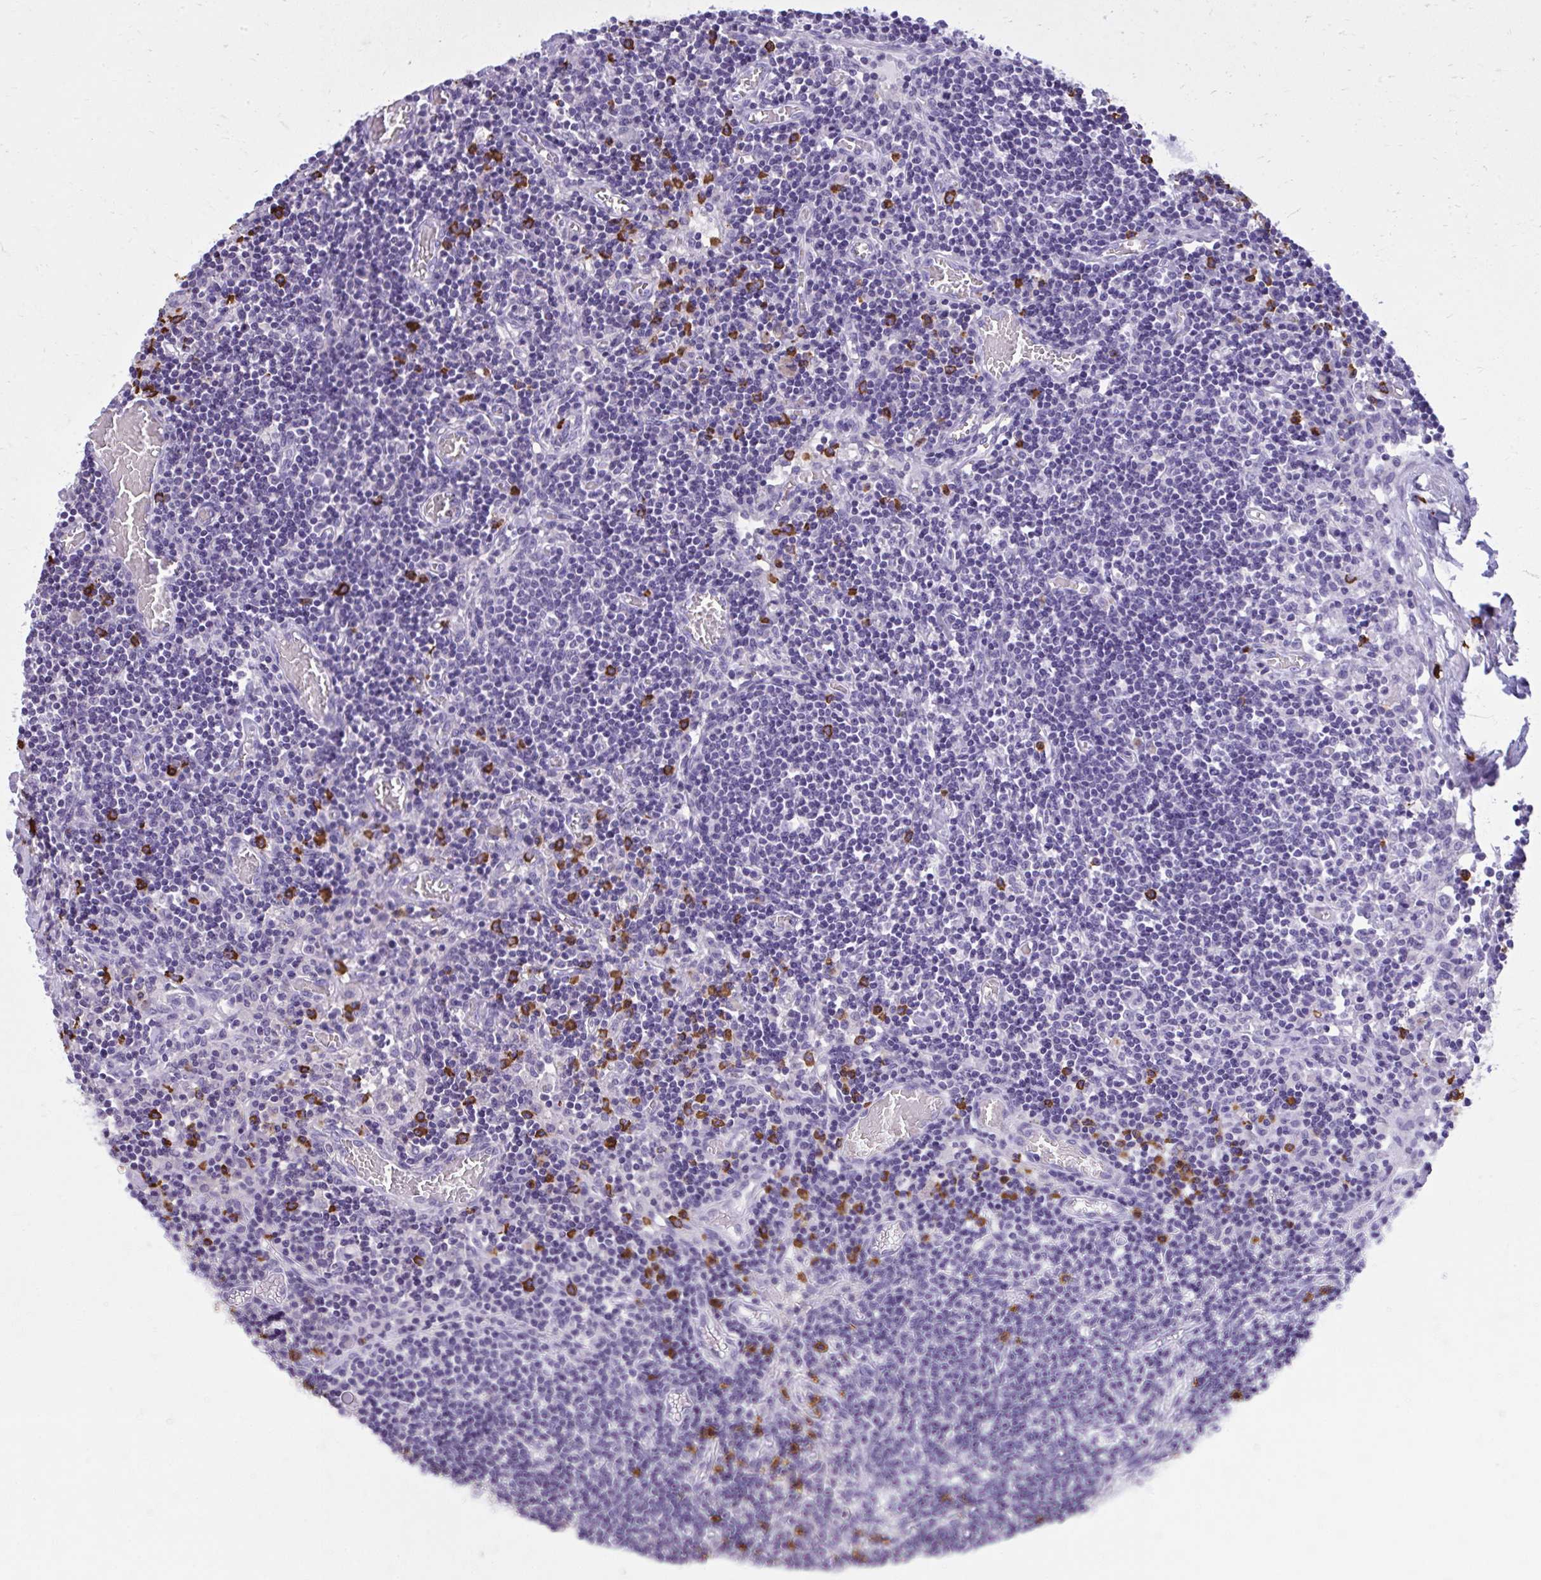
{"staining": {"intensity": "negative", "quantity": "none", "location": "none"}, "tissue": "lymph node", "cell_type": "Germinal center cells", "image_type": "normal", "snomed": [{"axis": "morphology", "description": "Normal tissue, NOS"}, {"axis": "topography", "description": "Lymph node"}], "caption": "This is an IHC micrograph of unremarkable lymph node. There is no staining in germinal center cells.", "gene": "PSD", "patient": {"sex": "male", "age": 66}}